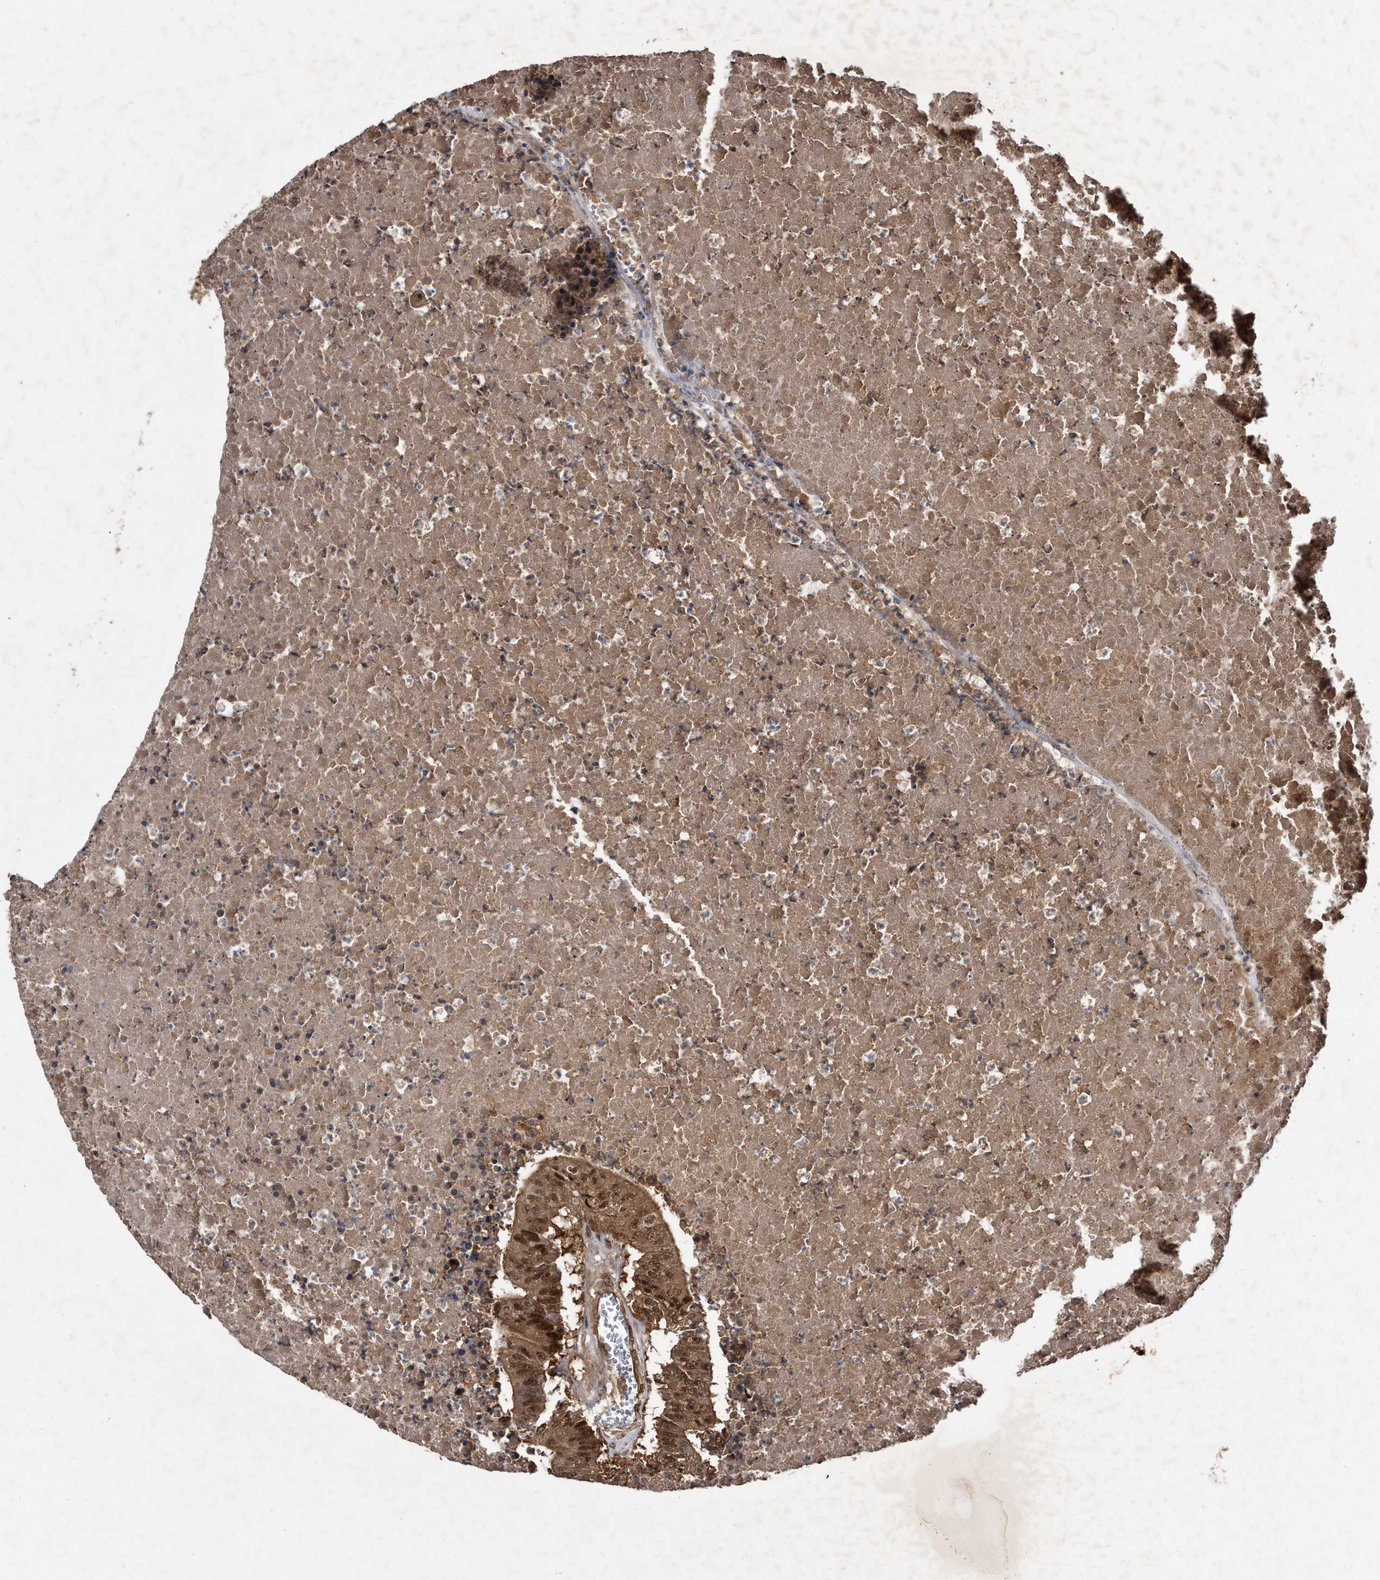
{"staining": {"intensity": "strong", "quantity": ">75%", "location": "cytoplasmic/membranous,nuclear"}, "tissue": "colorectal cancer", "cell_type": "Tumor cells", "image_type": "cancer", "snomed": [{"axis": "morphology", "description": "Adenocarcinoma, NOS"}, {"axis": "topography", "description": "Colon"}], "caption": "The histopathology image demonstrates a brown stain indicating the presence of a protein in the cytoplasmic/membranous and nuclear of tumor cells in colorectal adenocarcinoma.", "gene": "RAD23B", "patient": {"sex": "male", "age": 87}}